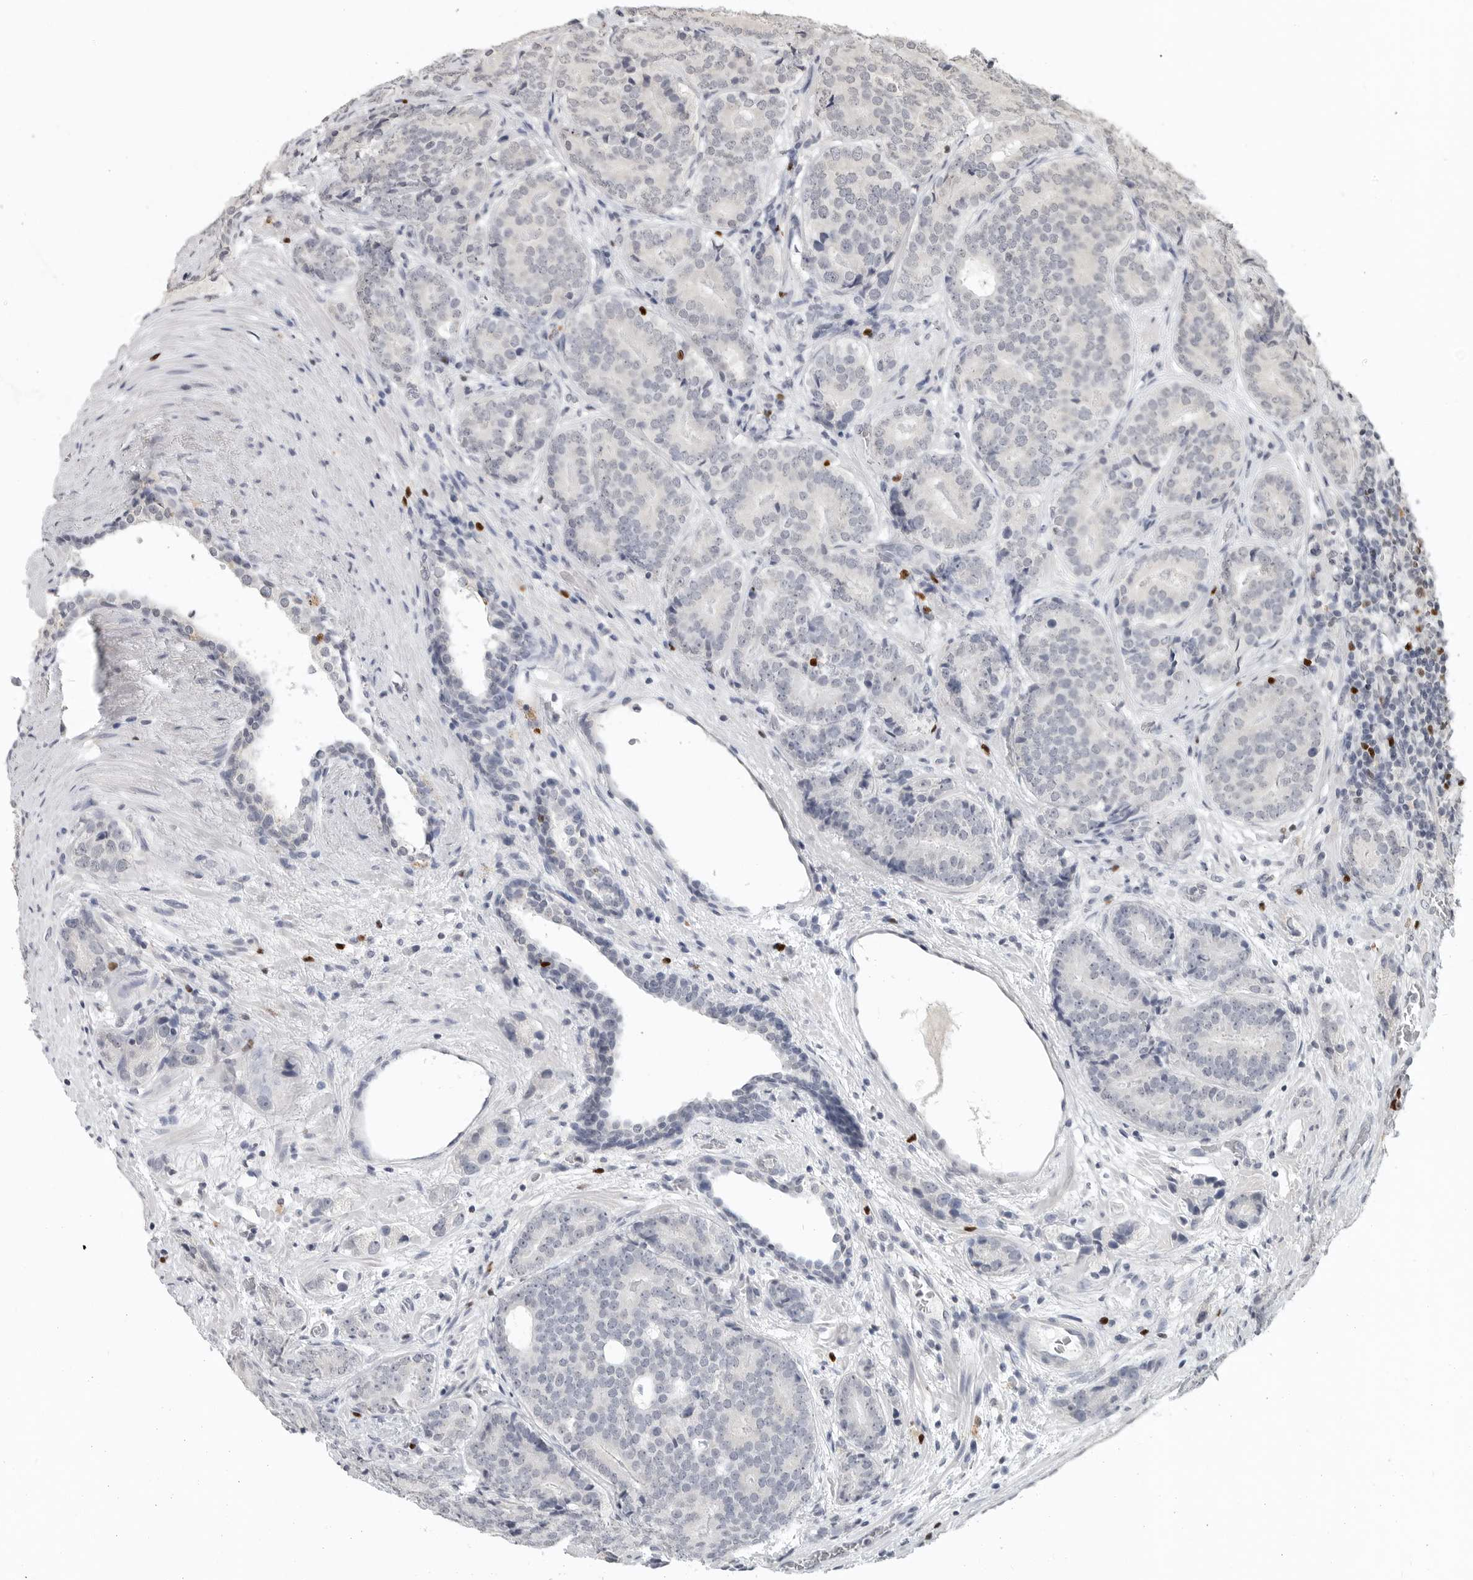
{"staining": {"intensity": "negative", "quantity": "none", "location": "none"}, "tissue": "prostate cancer", "cell_type": "Tumor cells", "image_type": "cancer", "snomed": [{"axis": "morphology", "description": "Adenocarcinoma, High grade"}, {"axis": "topography", "description": "Prostate"}], "caption": "This is a photomicrograph of immunohistochemistry (IHC) staining of adenocarcinoma (high-grade) (prostate), which shows no positivity in tumor cells.", "gene": "FOXP3", "patient": {"sex": "male", "age": 56}}